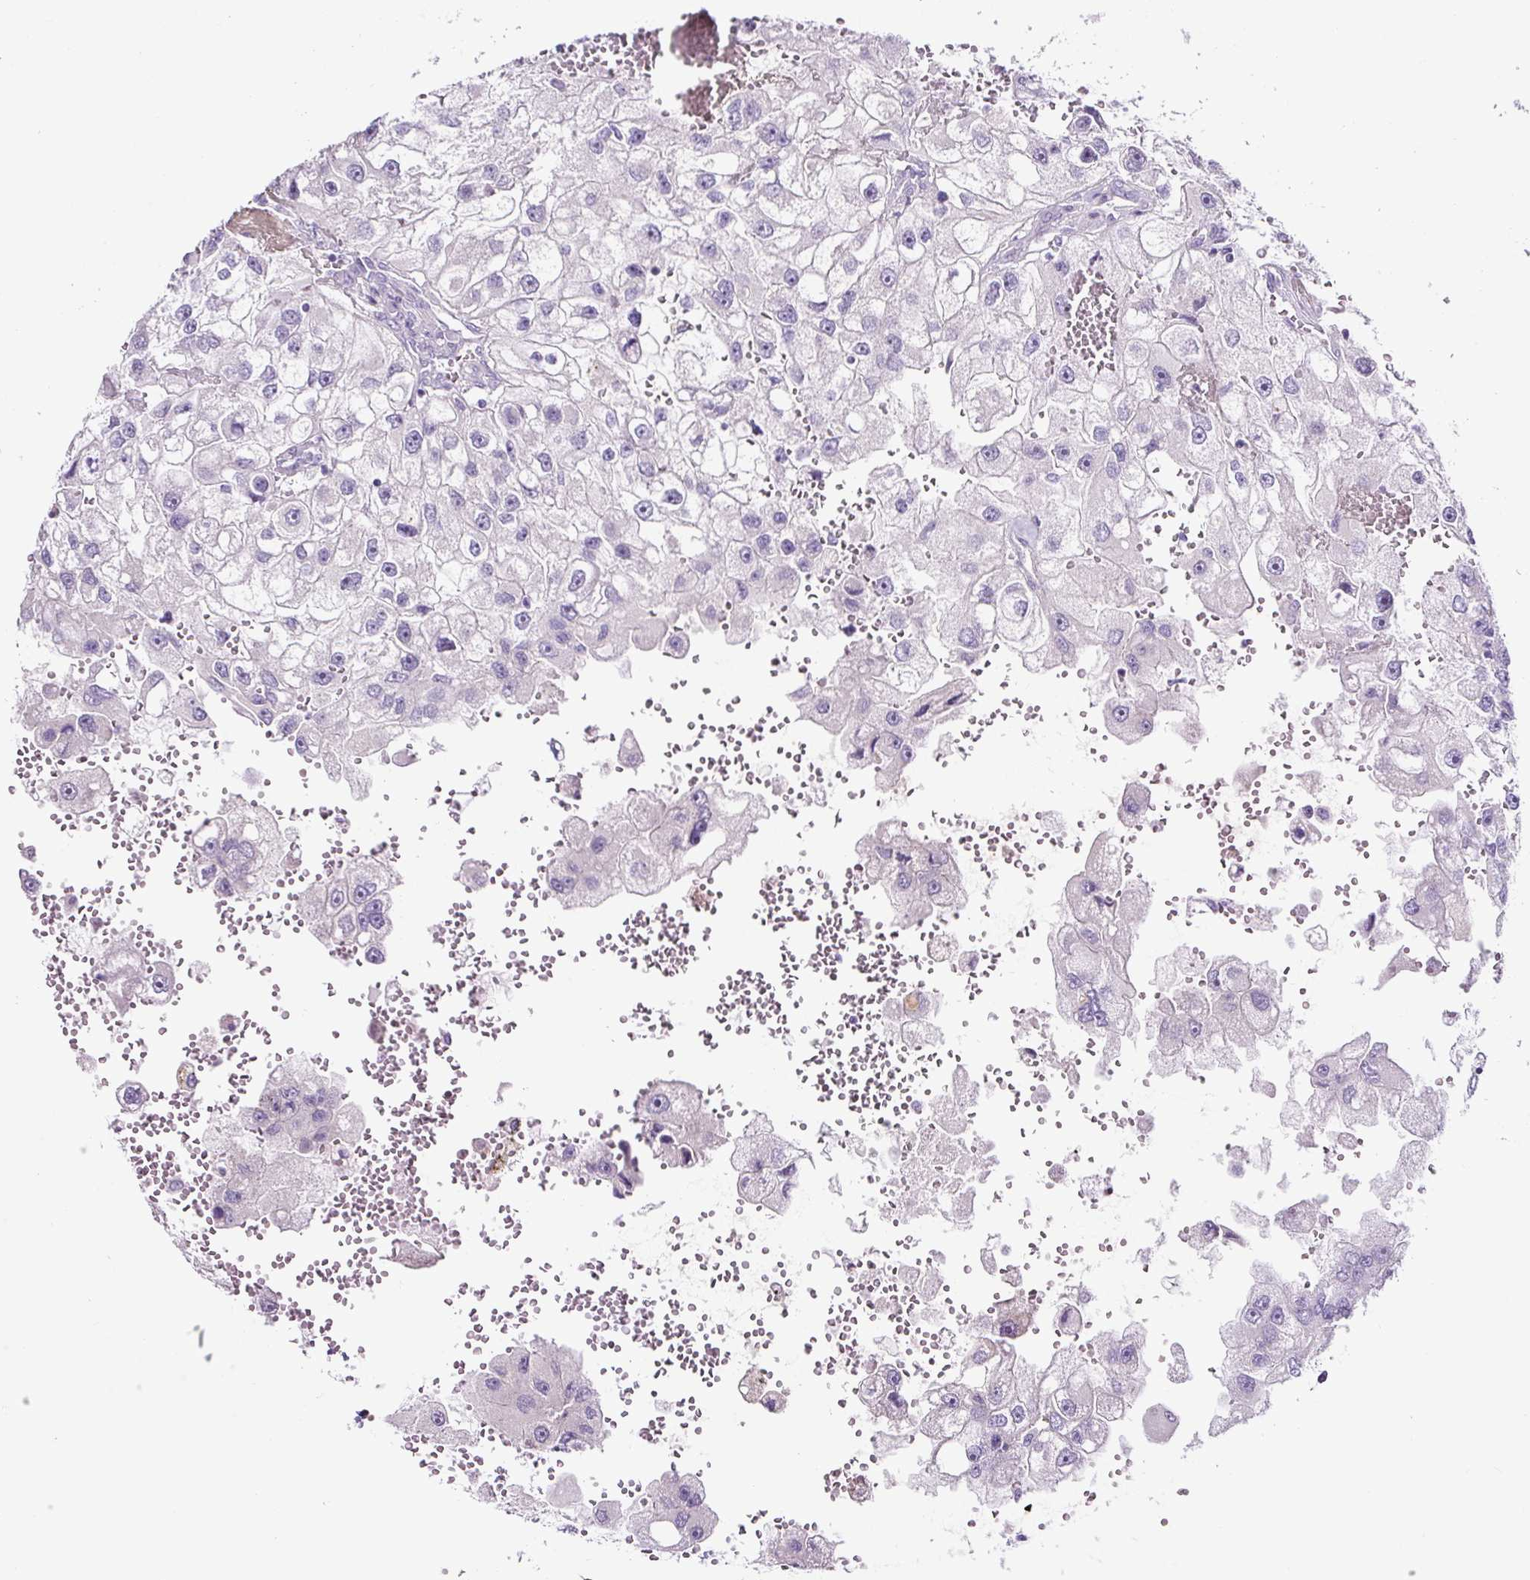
{"staining": {"intensity": "negative", "quantity": "none", "location": "none"}, "tissue": "renal cancer", "cell_type": "Tumor cells", "image_type": "cancer", "snomed": [{"axis": "morphology", "description": "Adenocarcinoma, NOS"}, {"axis": "topography", "description": "Kidney"}], "caption": "Tumor cells are negative for protein expression in human adenocarcinoma (renal). The staining is performed using DAB (3,3'-diaminobenzidine) brown chromogen with nuclei counter-stained in using hematoxylin.", "gene": "OR14A2", "patient": {"sex": "male", "age": 63}}